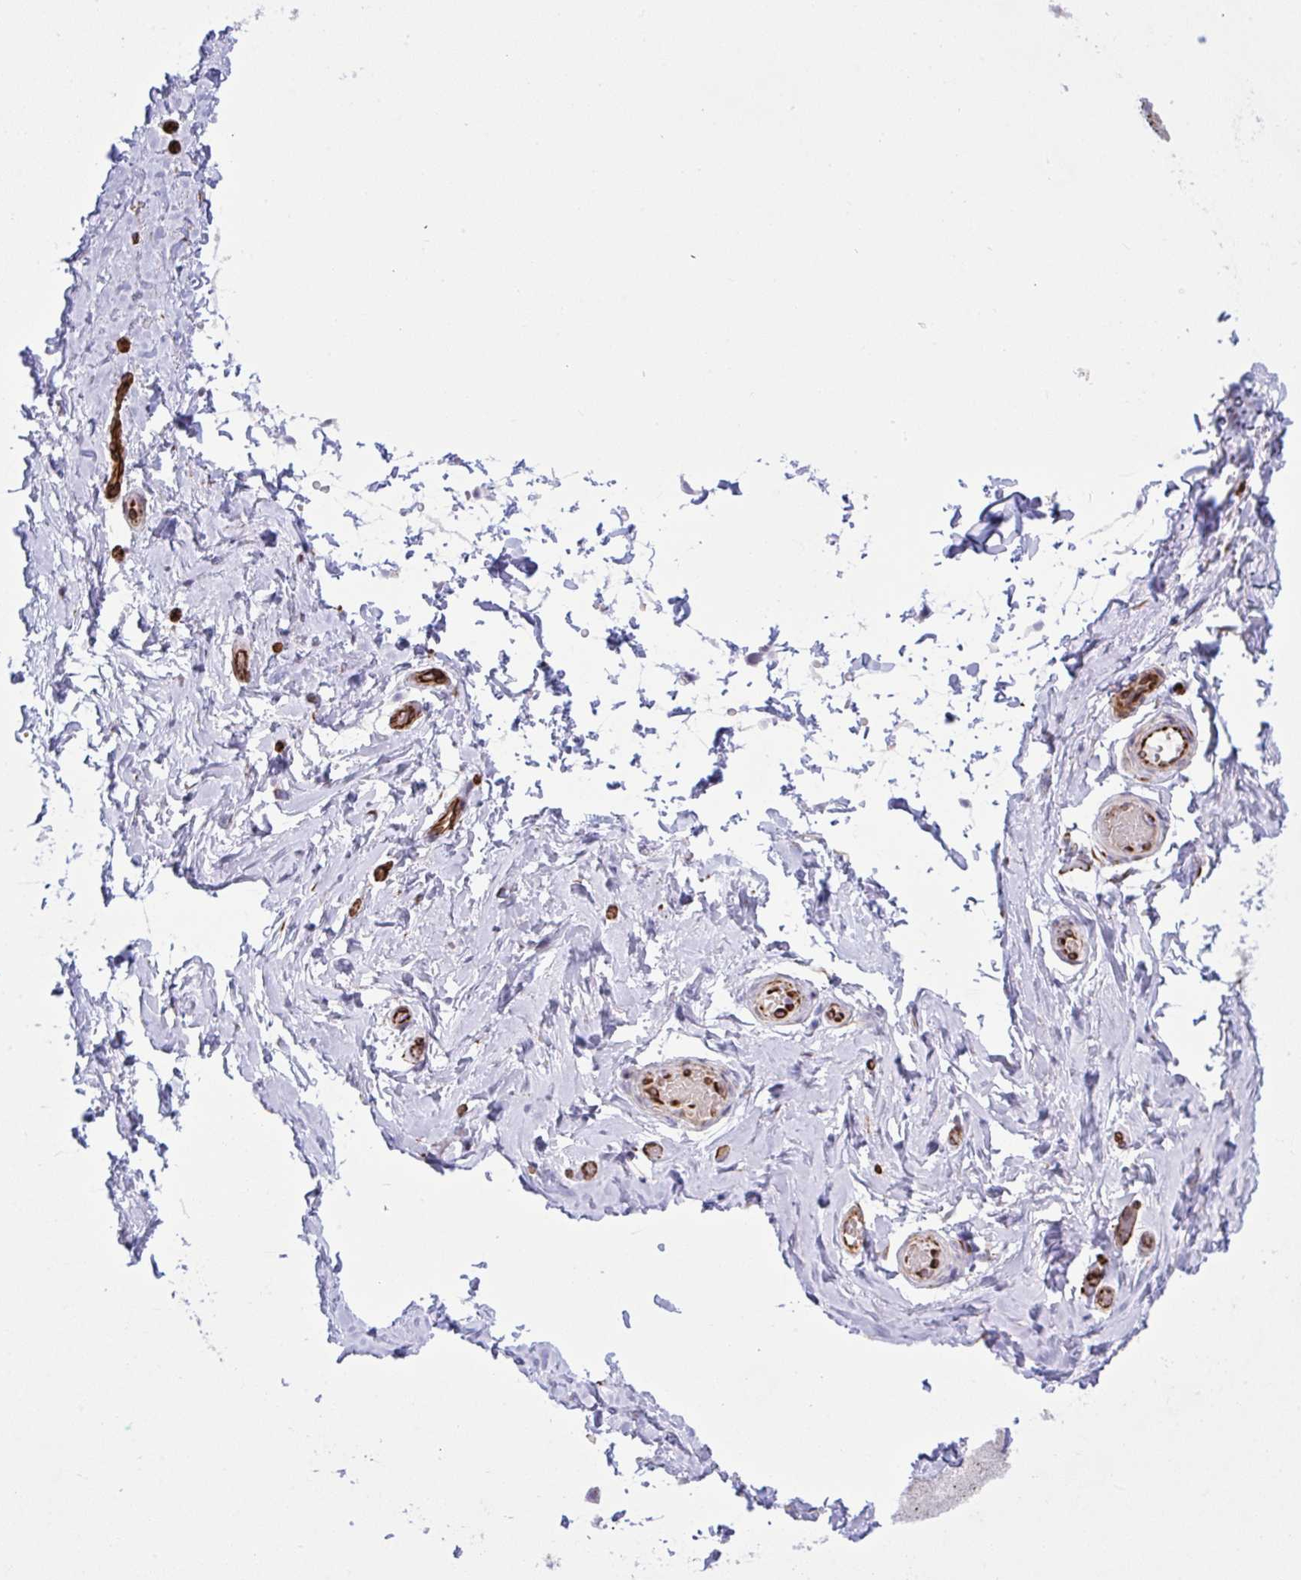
{"staining": {"intensity": "negative", "quantity": "none", "location": "none"}, "tissue": "adipose tissue", "cell_type": "Adipocytes", "image_type": "normal", "snomed": [{"axis": "morphology", "description": "Normal tissue, NOS"}, {"axis": "topography", "description": "Epididymis, spermatic cord, NOS"}, {"axis": "topography", "description": "Epididymis"}, {"axis": "topography", "description": "Peripheral nerve tissue"}], "caption": "An IHC photomicrograph of unremarkable adipose tissue is shown. There is no staining in adipocytes of adipose tissue. Brightfield microscopy of immunohistochemistry stained with DAB (3,3'-diaminobenzidine) (brown) and hematoxylin (blue), captured at high magnification.", "gene": "SLC35B1", "patient": {"sex": "male", "age": 29}}